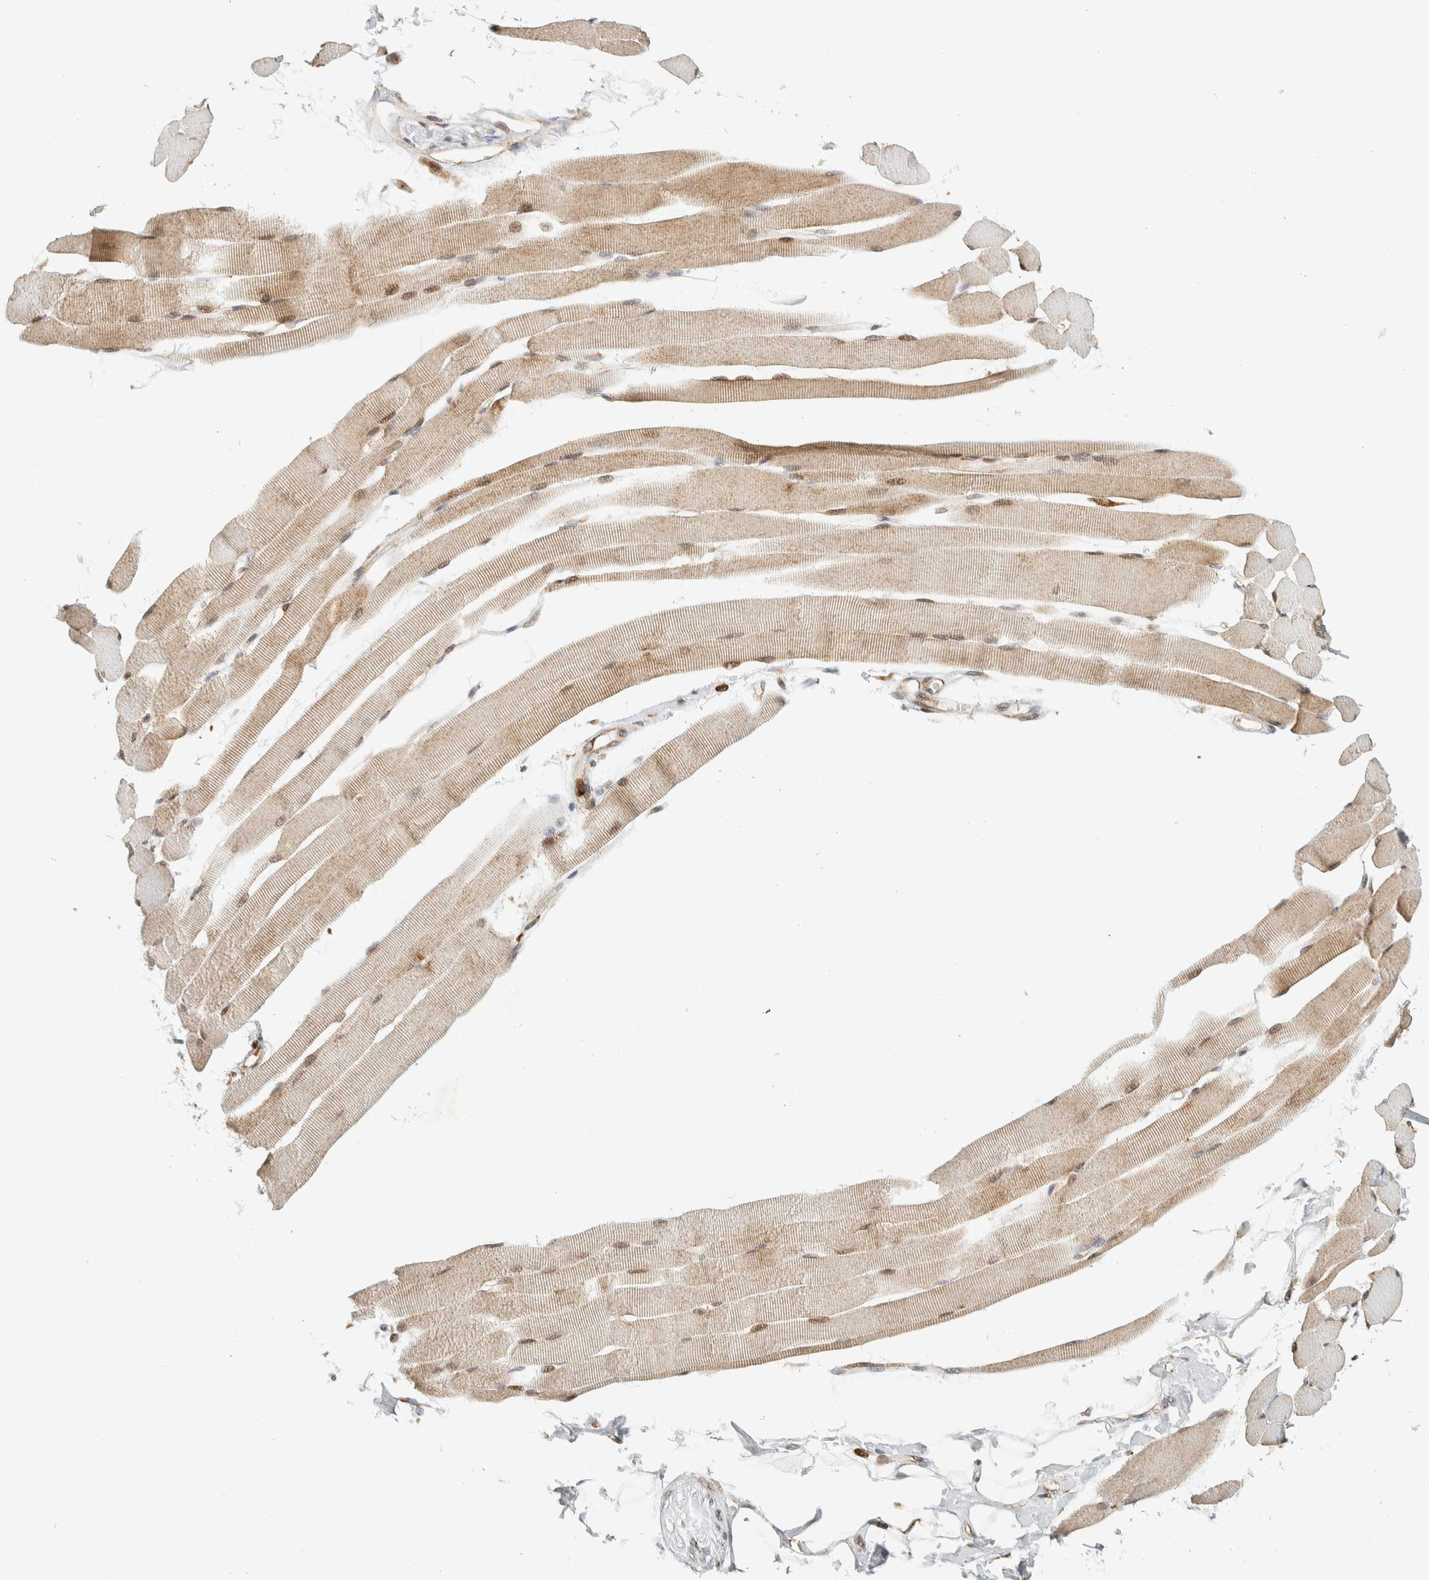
{"staining": {"intensity": "weak", "quantity": ">75%", "location": "cytoplasmic/membranous,nuclear"}, "tissue": "skeletal muscle", "cell_type": "Myocytes", "image_type": "normal", "snomed": [{"axis": "morphology", "description": "Normal tissue, NOS"}, {"axis": "topography", "description": "Skeletal muscle"}, {"axis": "topography", "description": "Peripheral nerve tissue"}], "caption": "Immunohistochemistry (IHC) of benign skeletal muscle demonstrates low levels of weak cytoplasmic/membranous,nuclear expression in approximately >75% of myocytes. (DAB IHC with brightfield microscopy, high magnification).", "gene": "LLGL2", "patient": {"sex": "female", "age": 84}}